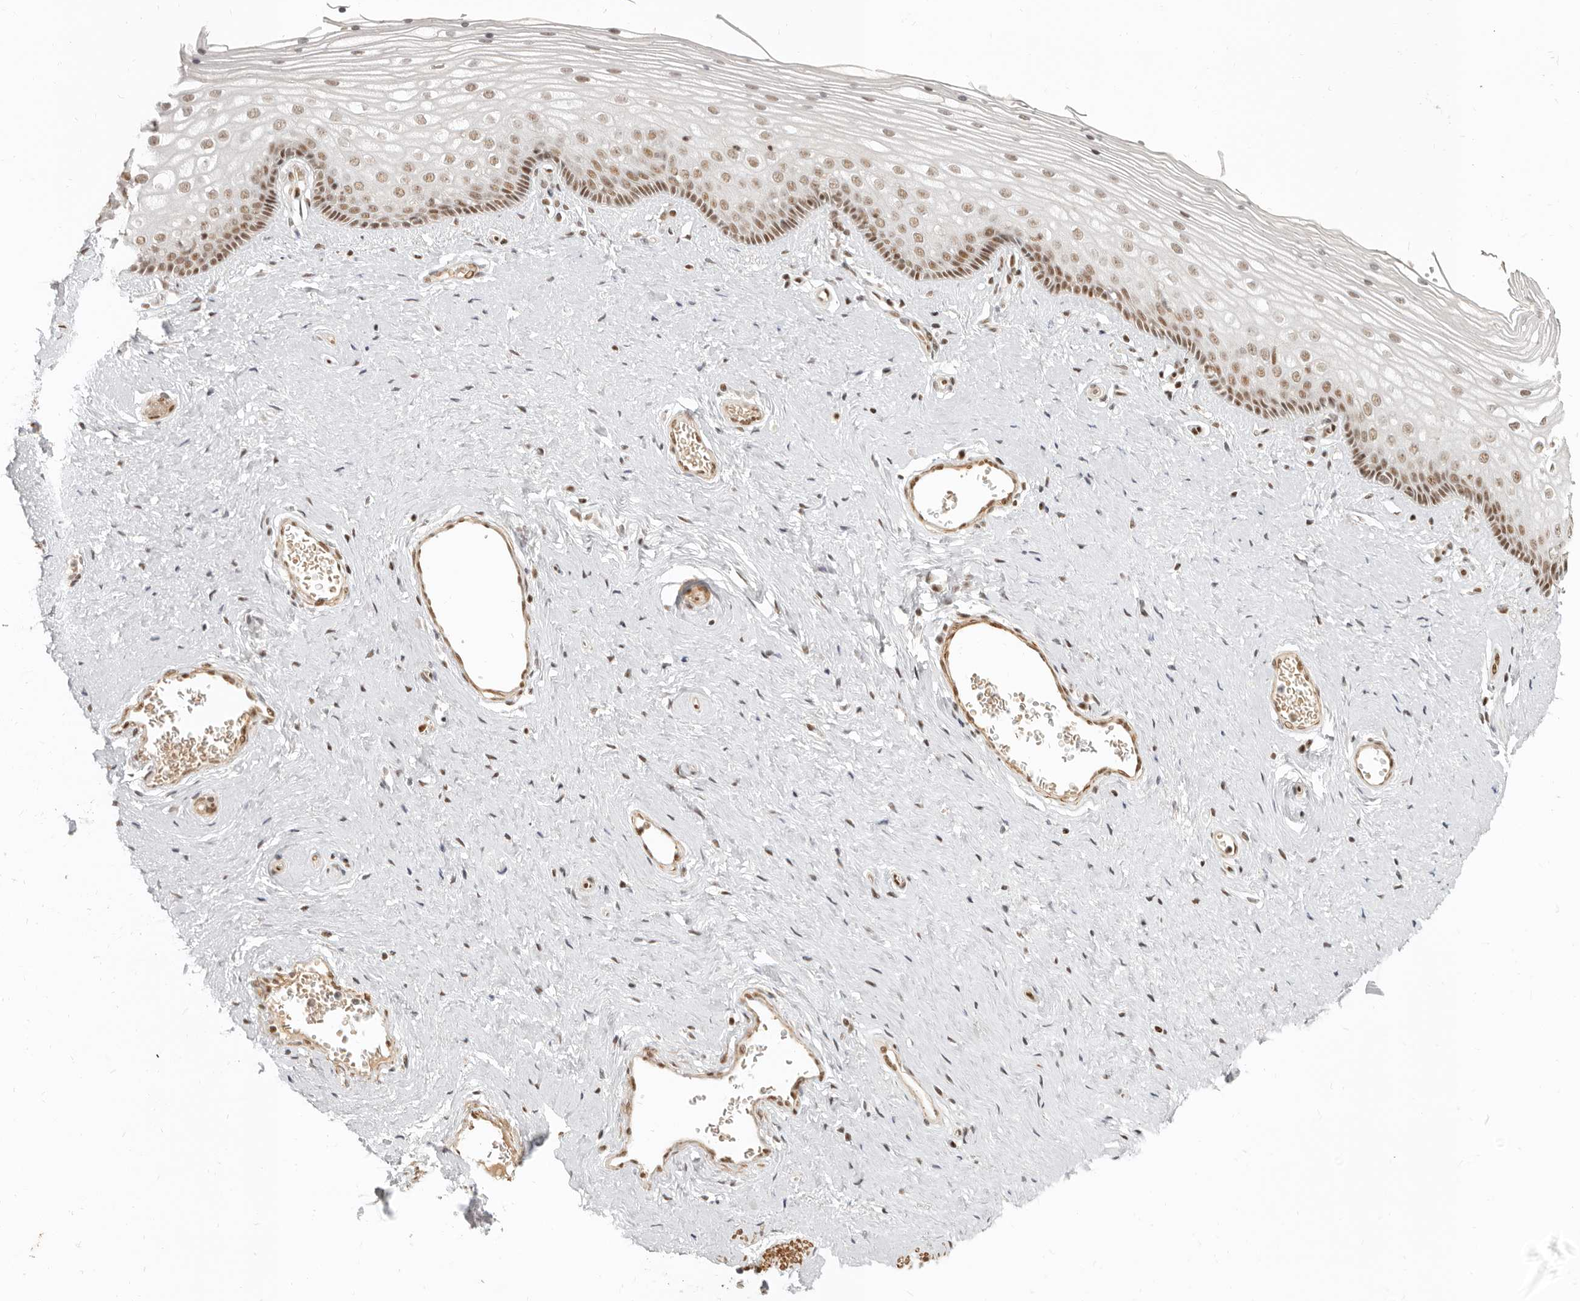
{"staining": {"intensity": "moderate", "quantity": ">75%", "location": "nuclear"}, "tissue": "vagina", "cell_type": "Squamous epithelial cells", "image_type": "normal", "snomed": [{"axis": "morphology", "description": "Normal tissue, NOS"}, {"axis": "topography", "description": "Vagina"}], "caption": "Immunohistochemistry (IHC) of normal human vagina shows medium levels of moderate nuclear positivity in approximately >75% of squamous epithelial cells.", "gene": "GABPA", "patient": {"sex": "female", "age": 46}}